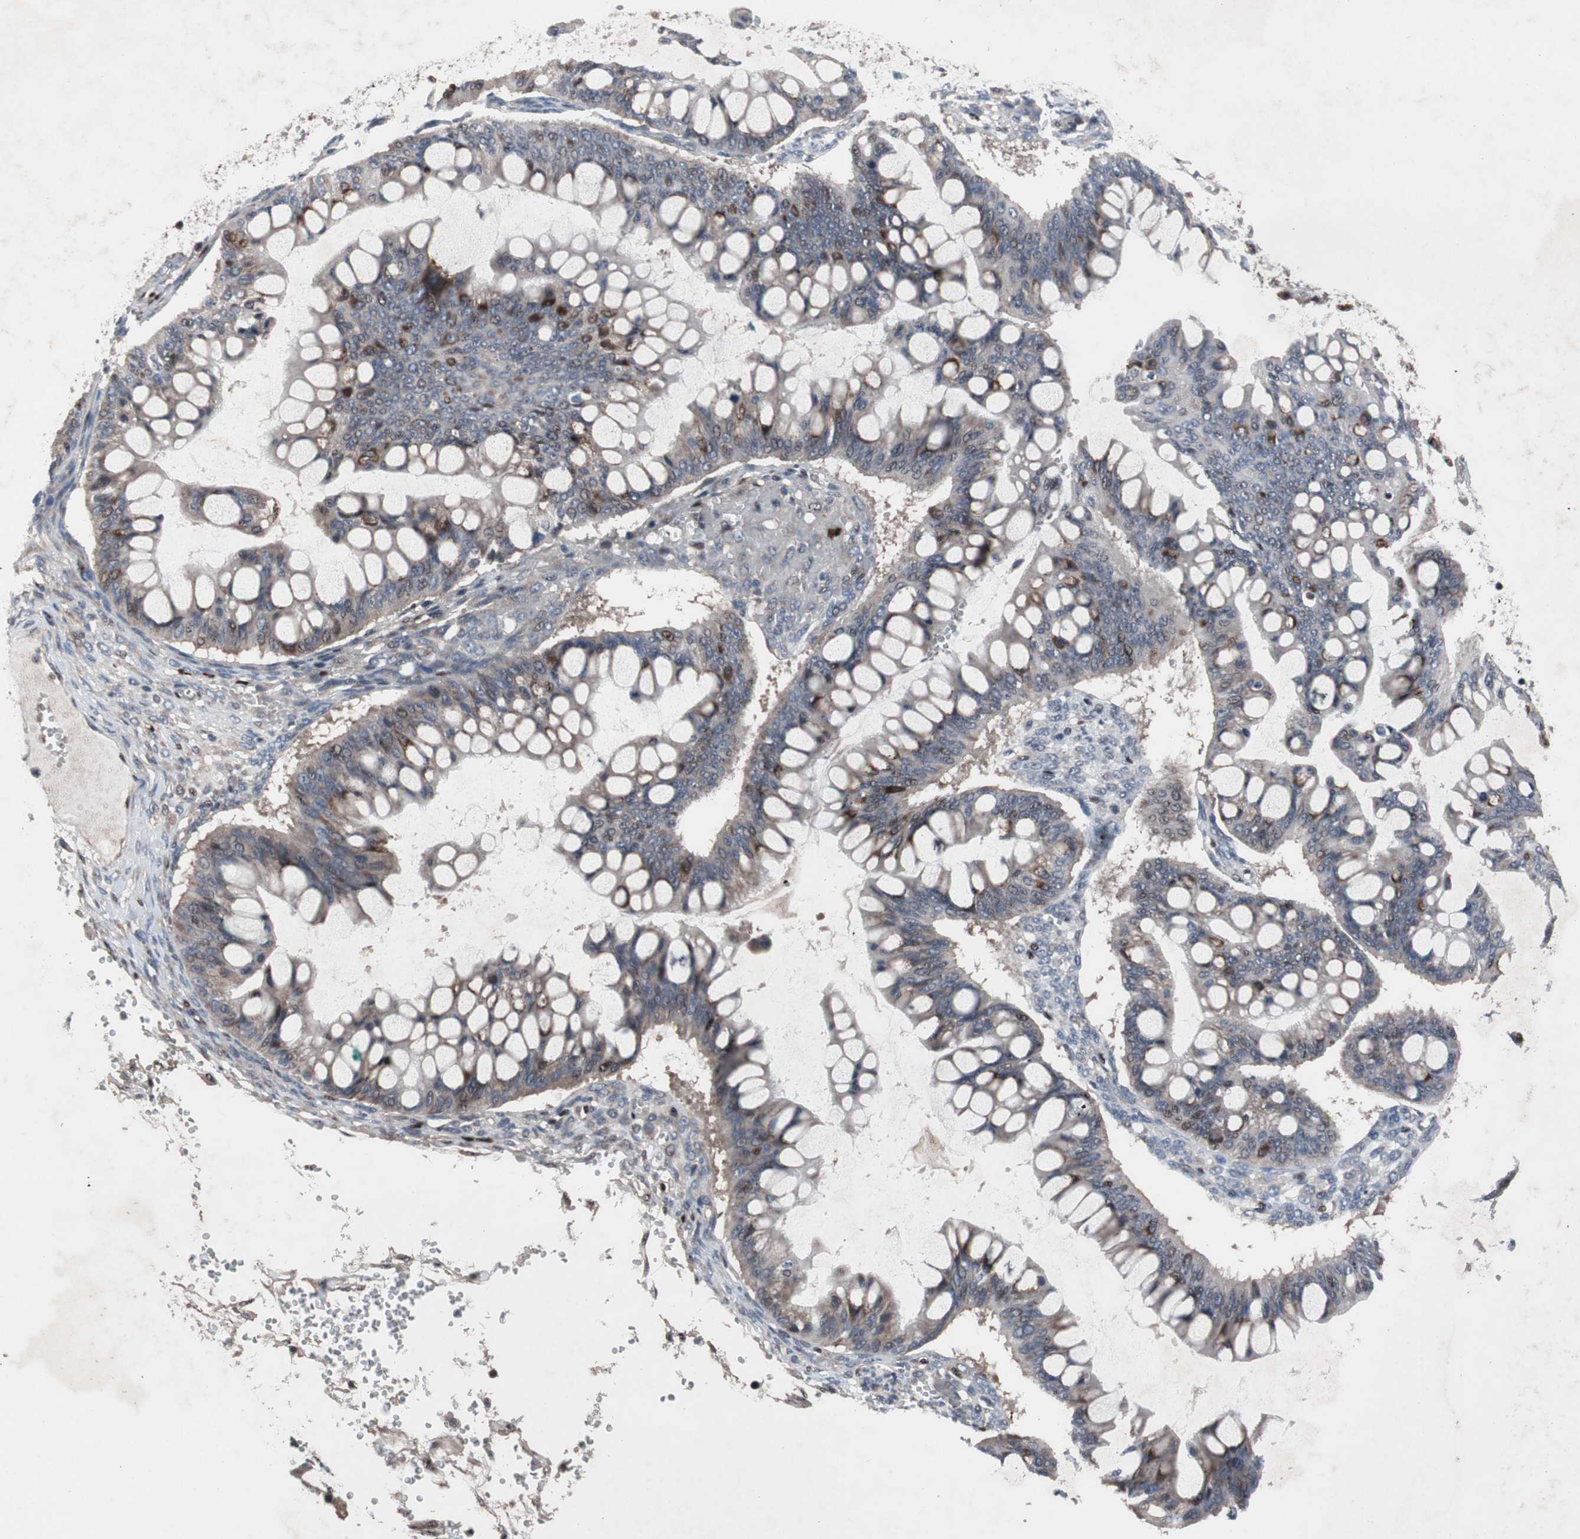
{"staining": {"intensity": "weak", "quantity": "<25%", "location": "cytoplasmic/membranous,nuclear"}, "tissue": "ovarian cancer", "cell_type": "Tumor cells", "image_type": "cancer", "snomed": [{"axis": "morphology", "description": "Cystadenocarcinoma, mucinous, NOS"}, {"axis": "topography", "description": "Ovary"}], "caption": "There is no significant expression in tumor cells of ovarian cancer.", "gene": "SOX7", "patient": {"sex": "female", "age": 73}}